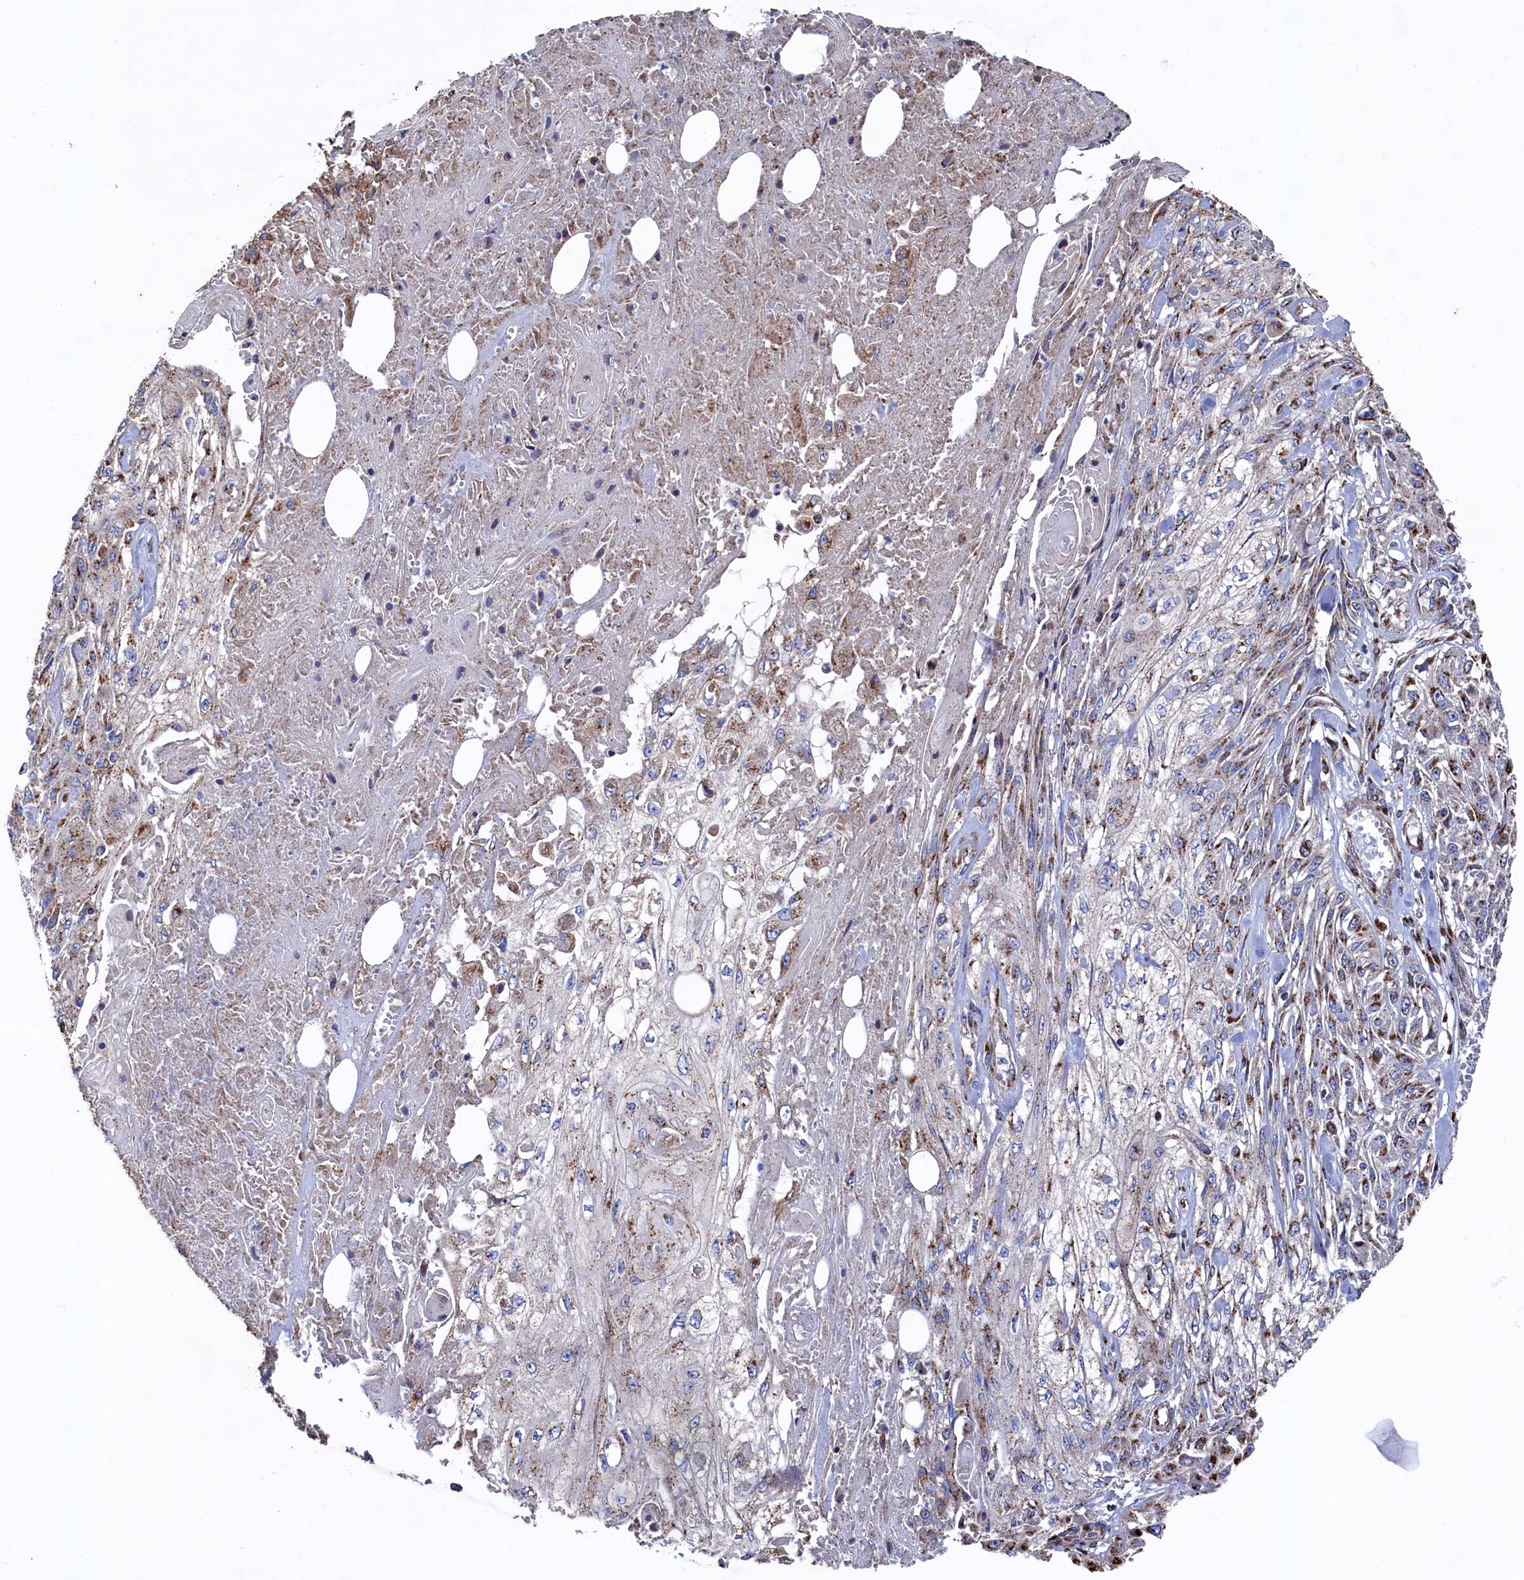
{"staining": {"intensity": "moderate", "quantity": ">75%", "location": "cytoplasmic/membranous"}, "tissue": "skin cancer", "cell_type": "Tumor cells", "image_type": "cancer", "snomed": [{"axis": "morphology", "description": "Squamous cell carcinoma, NOS"}, {"axis": "morphology", "description": "Squamous cell carcinoma, metastatic, NOS"}, {"axis": "topography", "description": "Skin"}, {"axis": "topography", "description": "Lymph node"}], "caption": "Protein analysis of squamous cell carcinoma (skin) tissue displays moderate cytoplasmic/membranous expression in about >75% of tumor cells. The protein of interest is shown in brown color, while the nuclei are stained blue.", "gene": "PRRC1", "patient": {"sex": "male", "age": 75}}